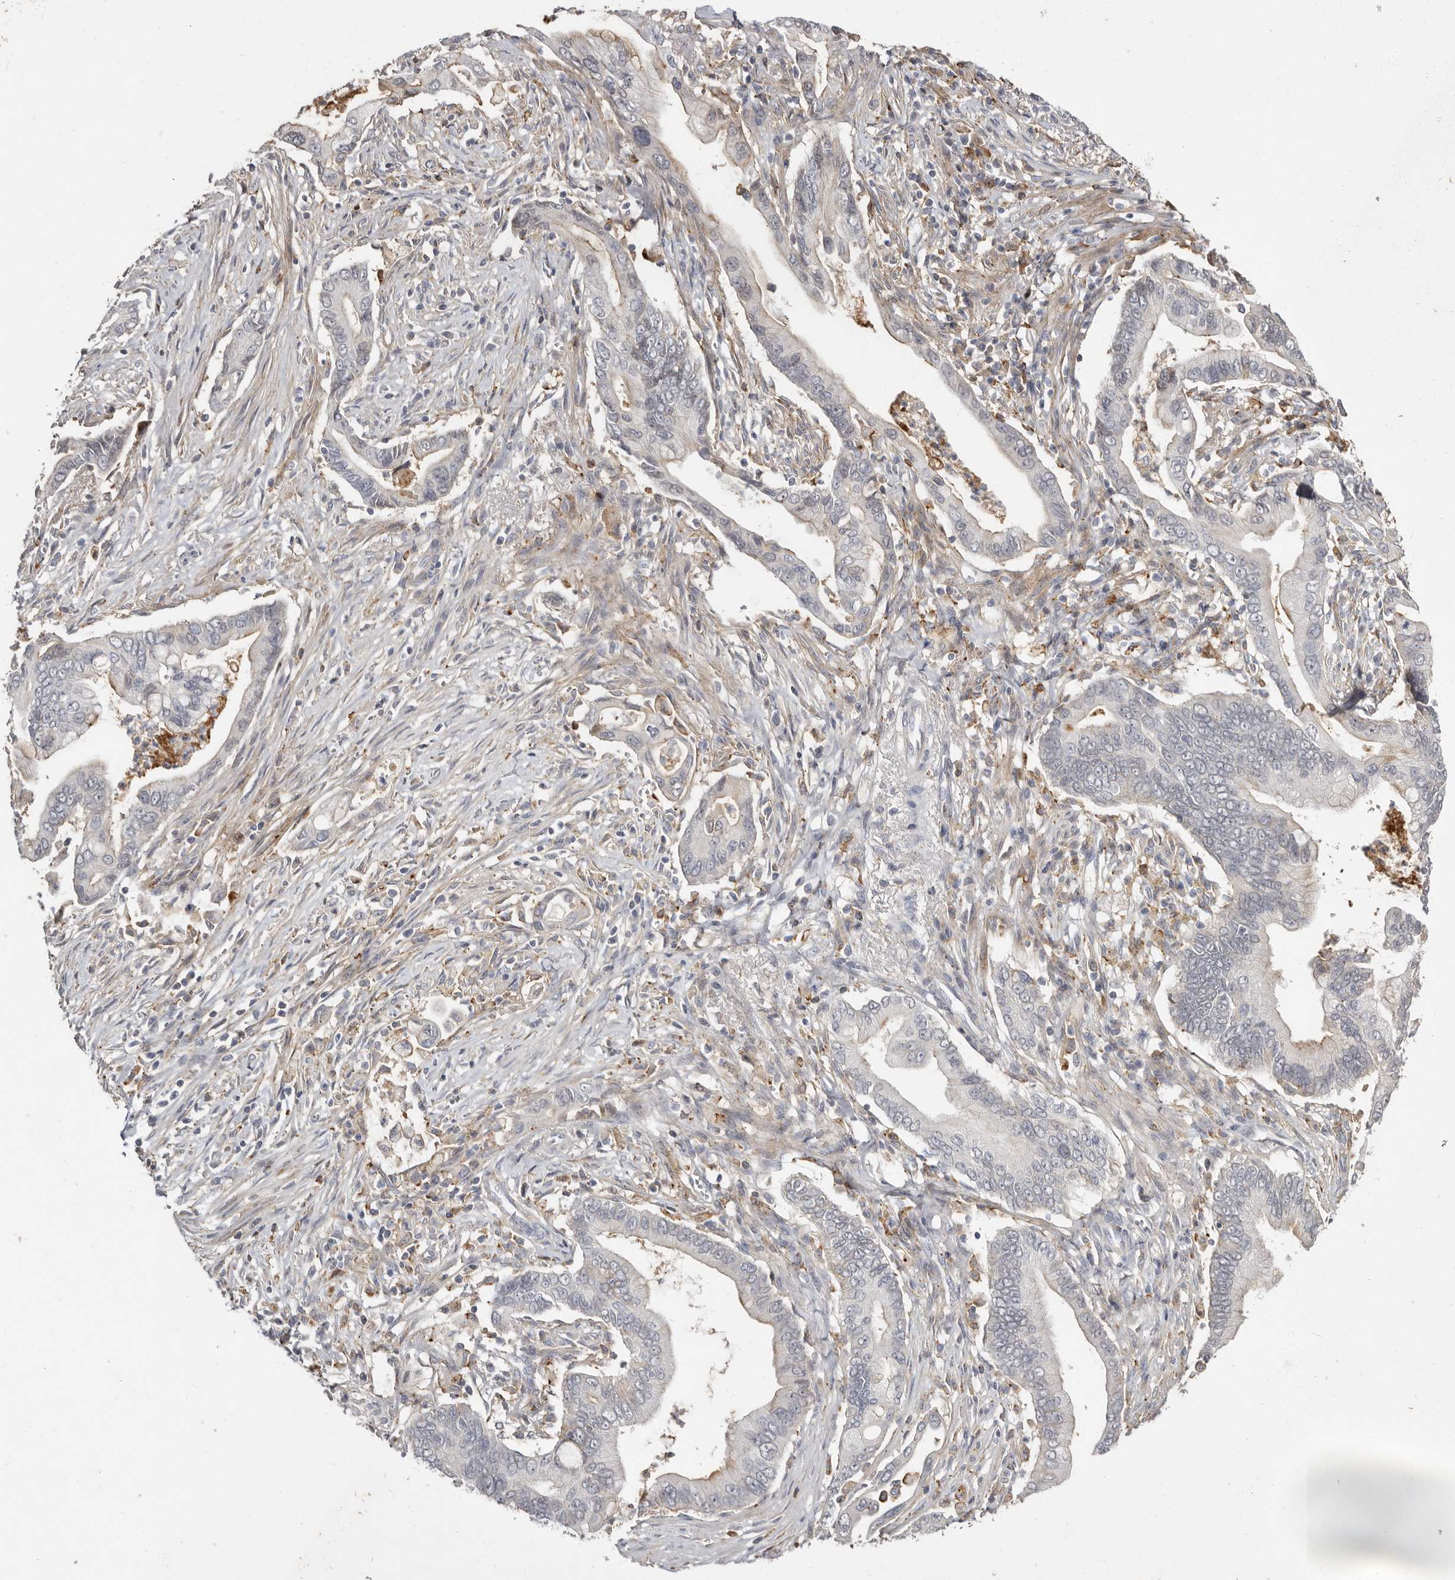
{"staining": {"intensity": "negative", "quantity": "none", "location": "none"}, "tissue": "pancreatic cancer", "cell_type": "Tumor cells", "image_type": "cancer", "snomed": [{"axis": "morphology", "description": "Adenocarcinoma, NOS"}, {"axis": "topography", "description": "Pancreas"}], "caption": "A high-resolution image shows immunohistochemistry (IHC) staining of adenocarcinoma (pancreatic), which shows no significant expression in tumor cells. Brightfield microscopy of IHC stained with DAB (brown) and hematoxylin (blue), captured at high magnification.", "gene": "KIF26B", "patient": {"sex": "male", "age": 78}}